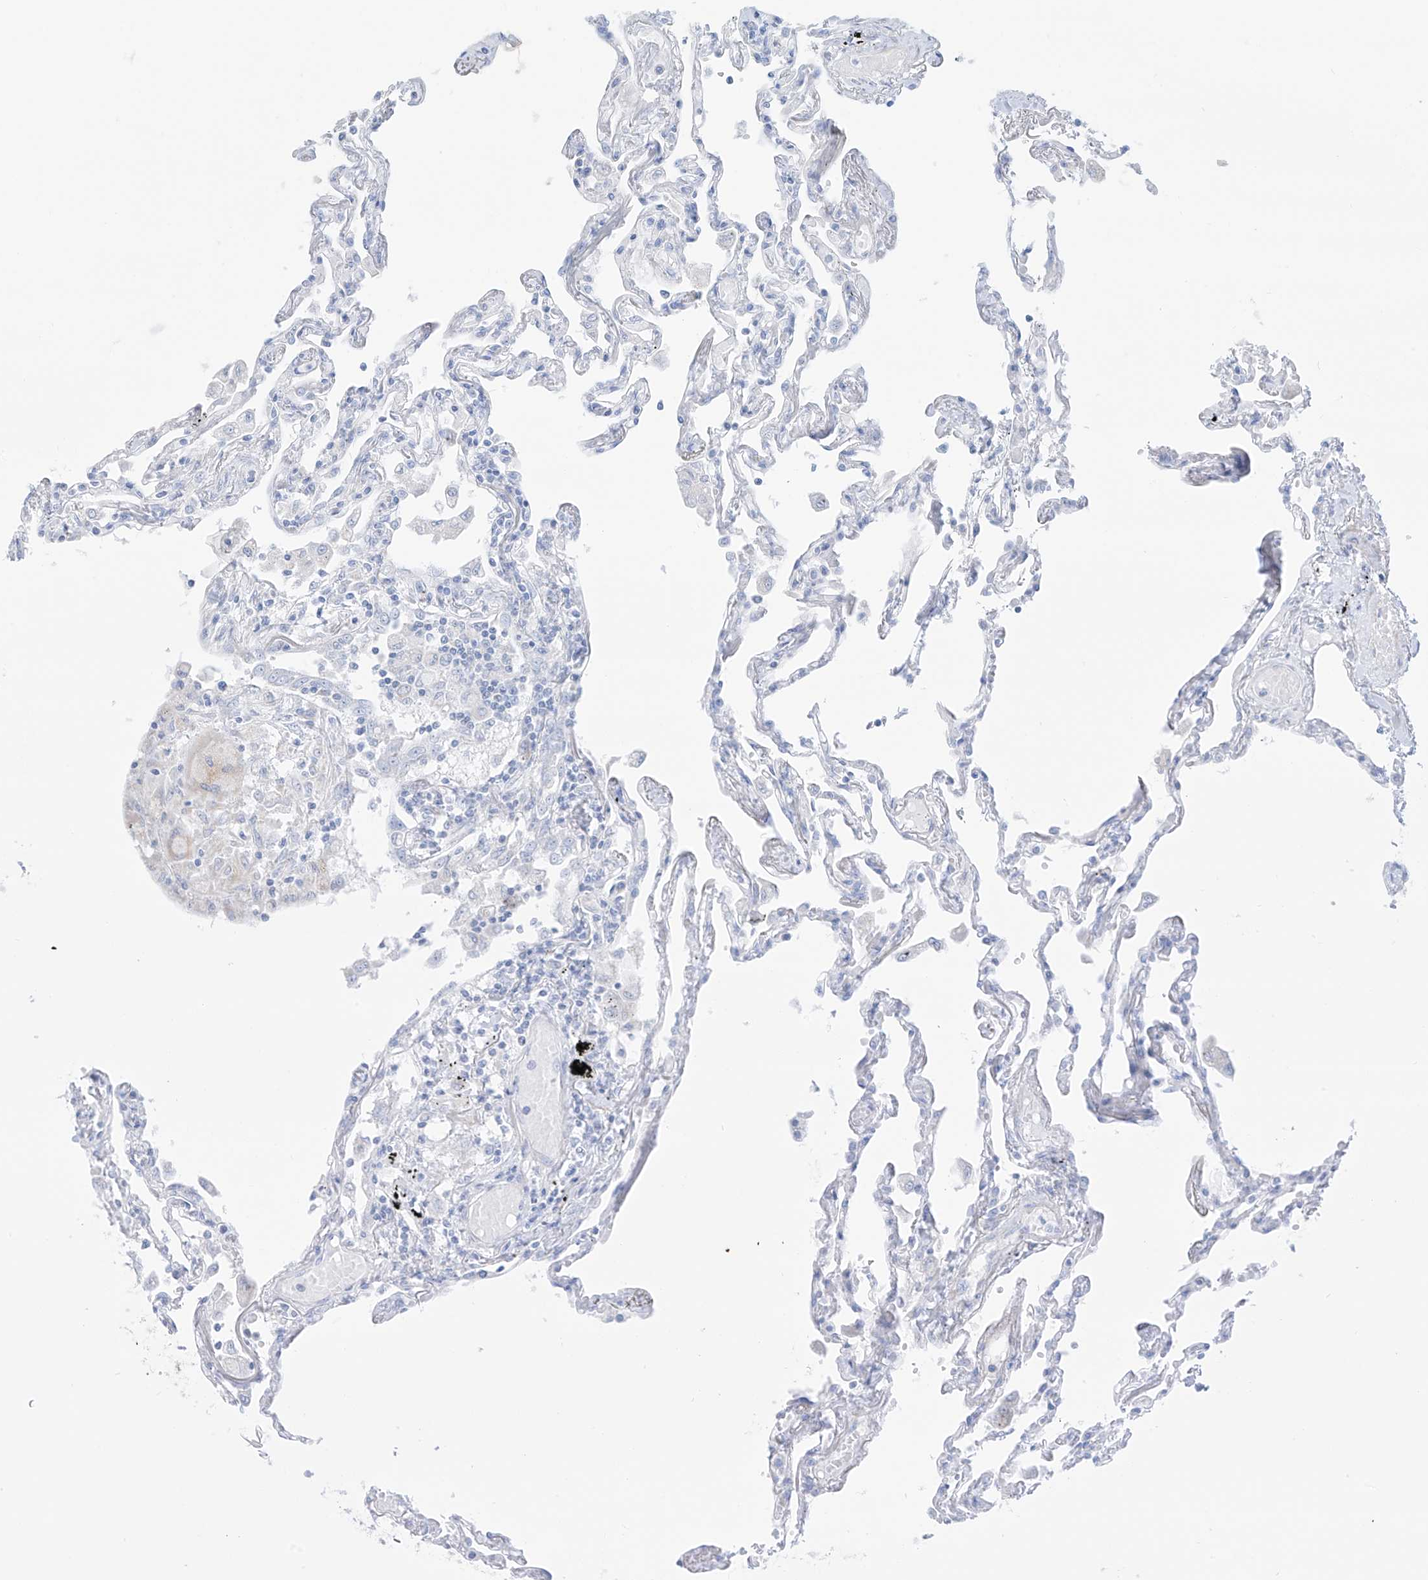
{"staining": {"intensity": "negative", "quantity": "none", "location": "none"}, "tissue": "lung", "cell_type": "Alveolar cells", "image_type": "normal", "snomed": [{"axis": "morphology", "description": "Normal tissue, NOS"}, {"axis": "topography", "description": "Lung"}], "caption": "DAB (3,3'-diaminobenzidine) immunohistochemical staining of normal lung exhibits no significant expression in alveolar cells.", "gene": "SLC26A3", "patient": {"sex": "female", "age": 67}}